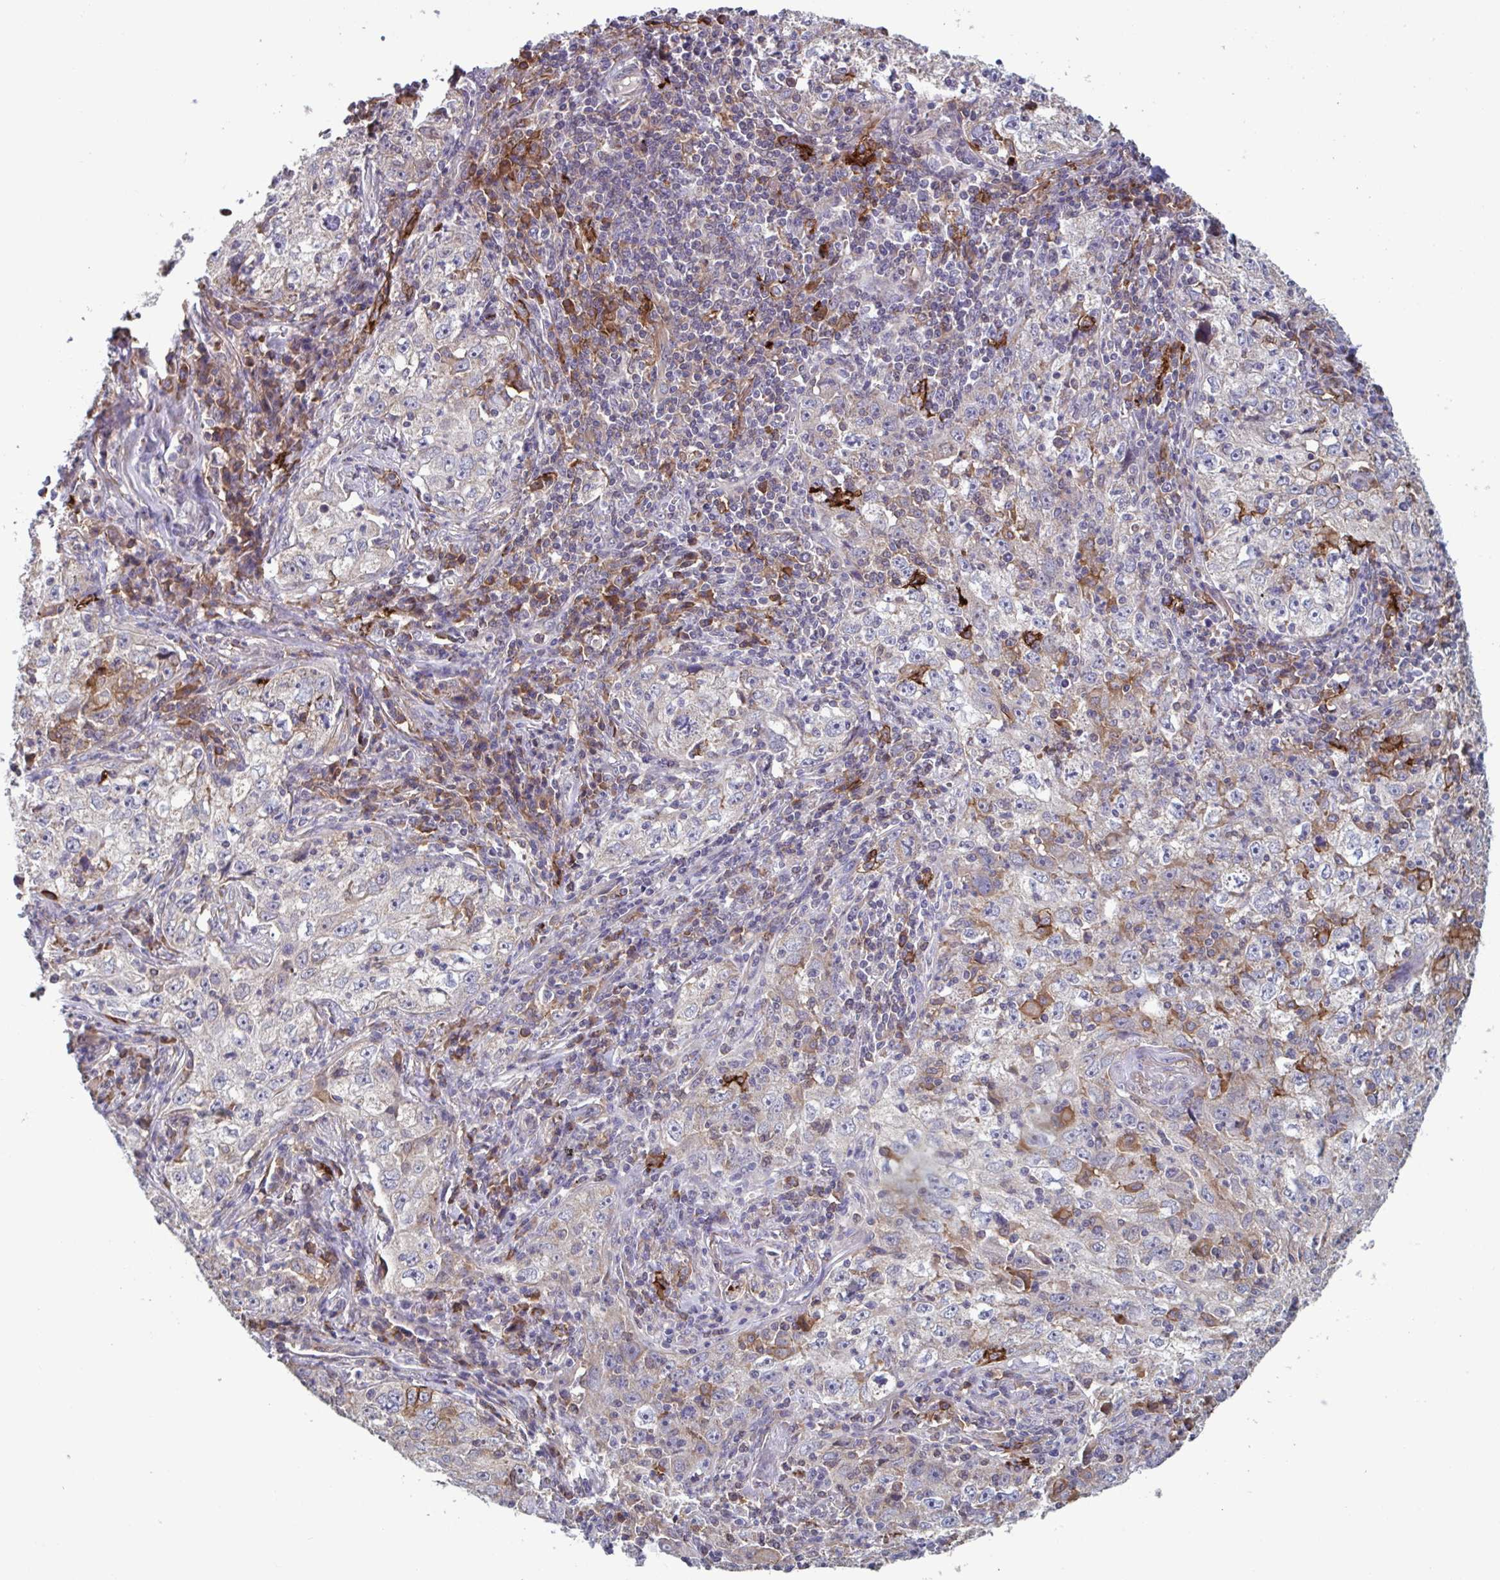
{"staining": {"intensity": "negative", "quantity": "none", "location": "none"}, "tissue": "lung cancer", "cell_type": "Tumor cells", "image_type": "cancer", "snomed": [{"axis": "morphology", "description": "Squamous cell carcinoma, NOS"}, {"axis": "topography", "description": "Lung"}], "caption": "Immunohistochemistry photomicrograph of lung squamous cell carcinoma stained for a protein (brown), which reveals no staining in tumor cells.", "gene": "CD1E", "patient": {"sex": "male", "age": 71}}